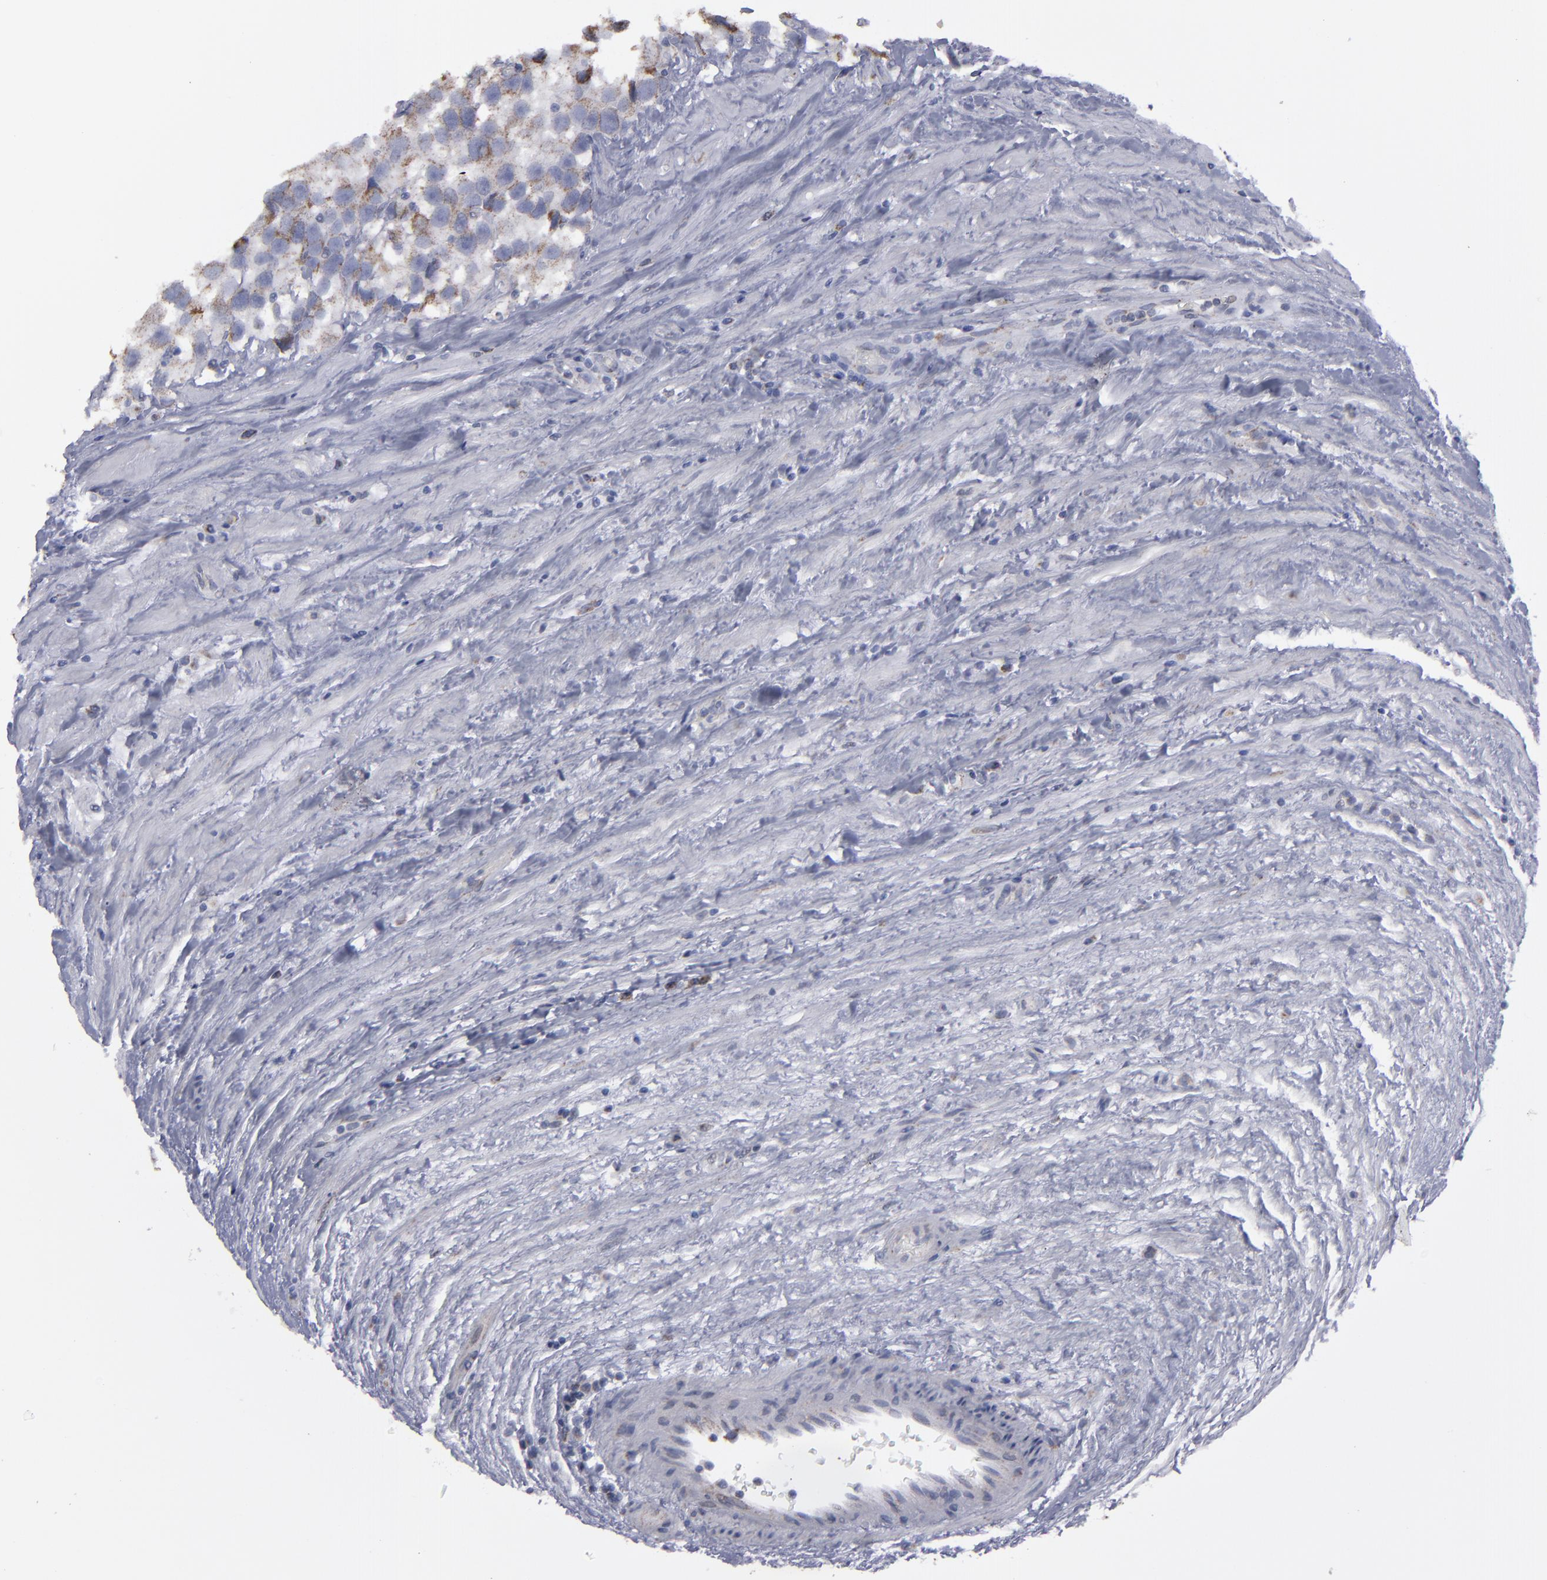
{"staining": {"intensity": "moderate", "quantity": "25%-75%", "location": "cytoplasmic/membranous"}, "tissue": "testis cancer", "cell_type": "Tumor cells", "image_type": "cancer", "snomed": [{"axis": "morphology", "description": "Seminoma, NOS"}, {"axis": "topography", "description": "Testis"}], "caption": "Tumor cells exhibit medium levels of moderate cytoplasmic/membranous positivity in about 25%-75% of cells in testis cancer (seminoma). (Stains: DAB (3,3'-diaminobenzidine) in brown, nuclei in blue, Microscopy: brightfield microscopy at high magnification).", "gene": "MYOM2", "patient": {"sex": "male", "age": 43}}